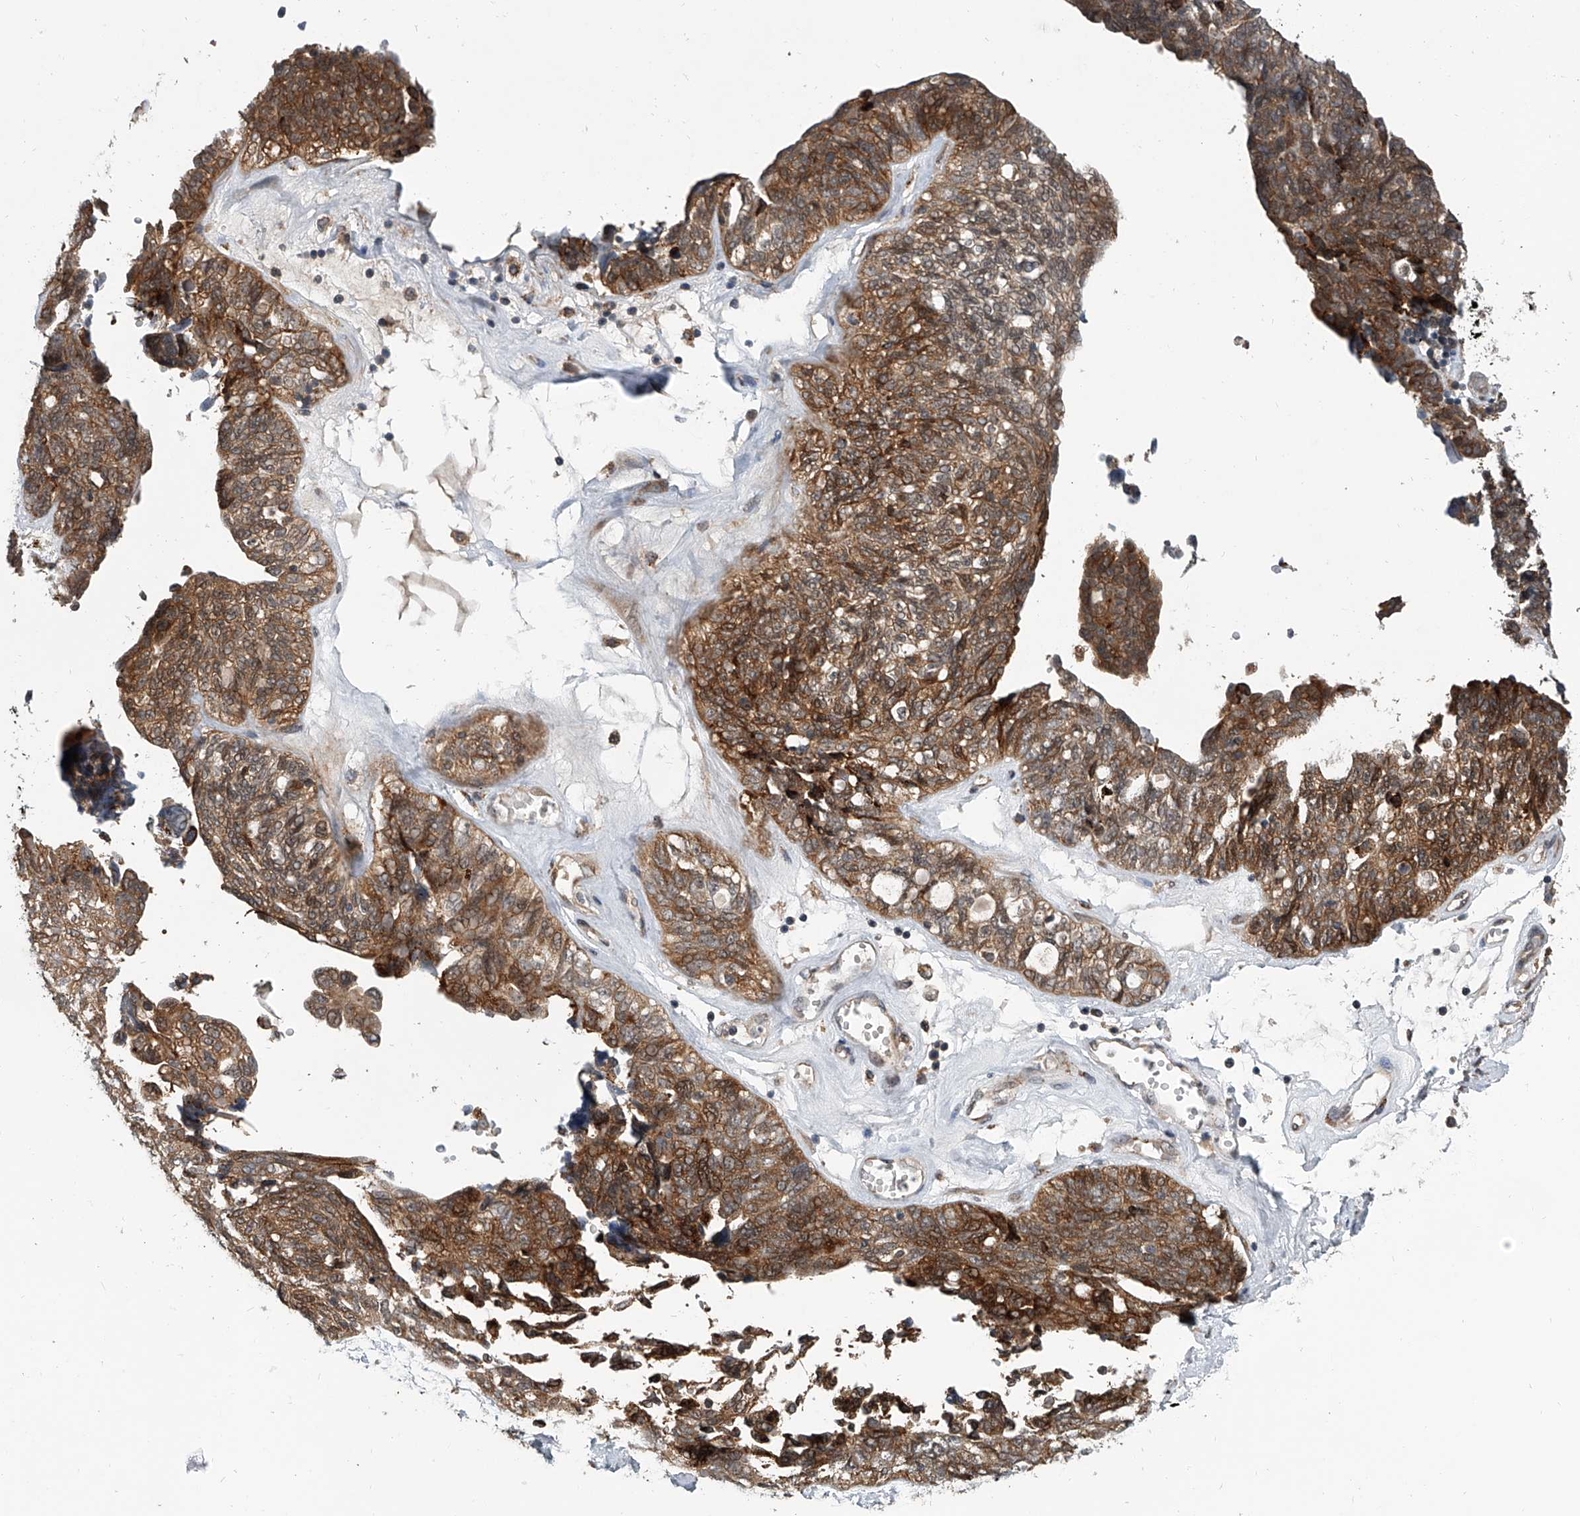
{"staining": {"intensity": "moderate", "quantity": ">75%", "location": "cytoplasmic/membranous"}, "tissue": "ovarian cancer", "cell_type": "Tumor cells", "image_type": "cancer", "snomed": [{"axis": "morphology", "description": "Cystadenocarcinoma, serous, NOS"}, {"axis": "topography", "description": "Ovary"}], "caption": "Immunohistochemistry of serous cystadenocarcinoma (ovarian) demonstrates medium levels of moderate cytoplasmic/membranous expression in approximately >75% of tumor cells.", "gene": "GEMIN8", "patient": {"sex": "female", "age": 79}}